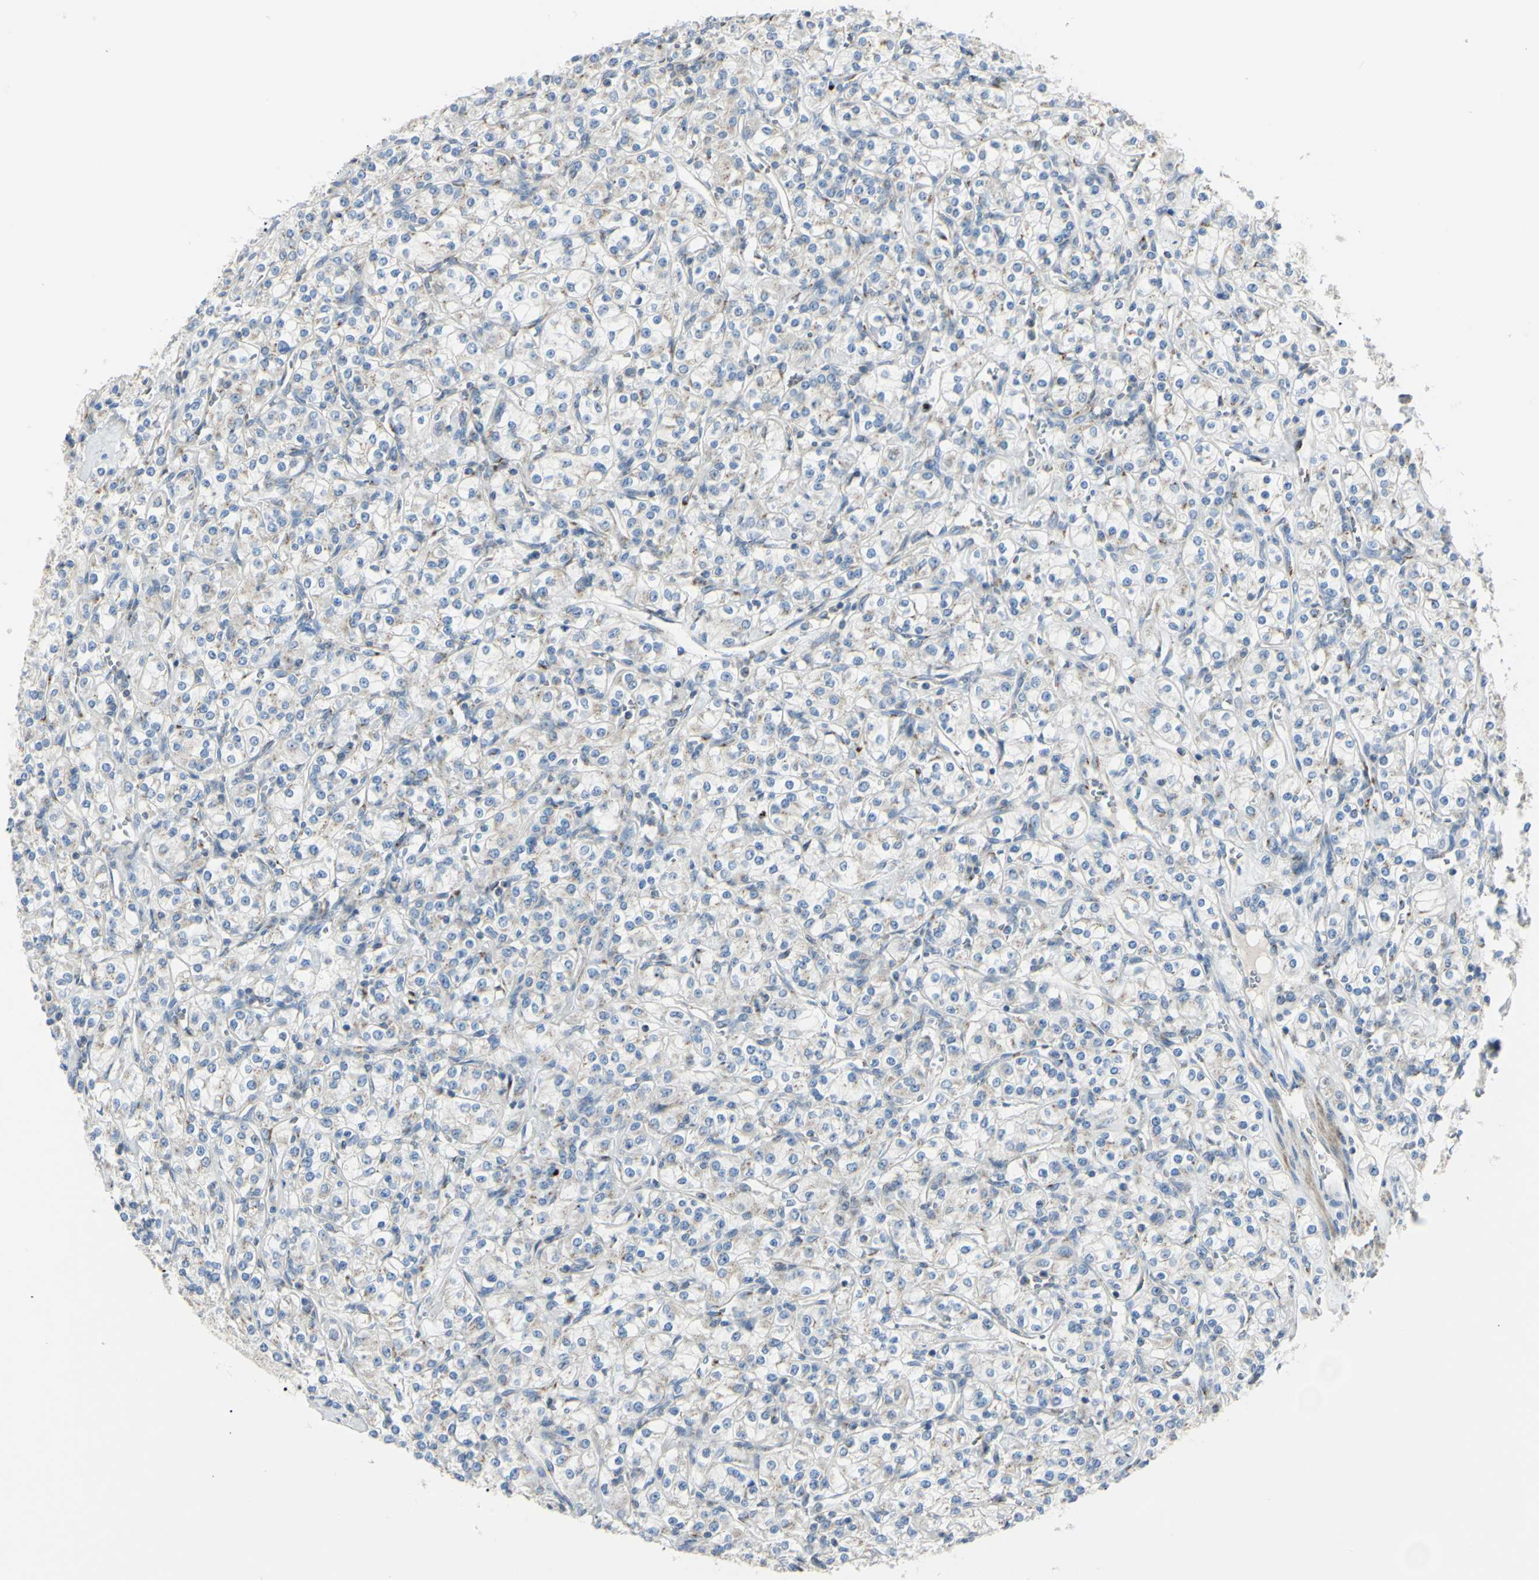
{"staining": {"intensity": "weak", "quantity": "<25%", "location": "cytoplasmic/membranous"}, "tissue": "renal cancer", "cell_type": "Tumor cells", "image_type": "cancer", "snomed": [{"axis": "morphology", "description": "Adenocarcinoma, NOS"}, {"axis": "topography", "description": "Kidney"}], "caption": "Renal cancer stained for a protein using immunohistochemistry shows no expression tumor cells.", "gene": "B4GALT3", "patient": {"sex": "male", "age": 77}}